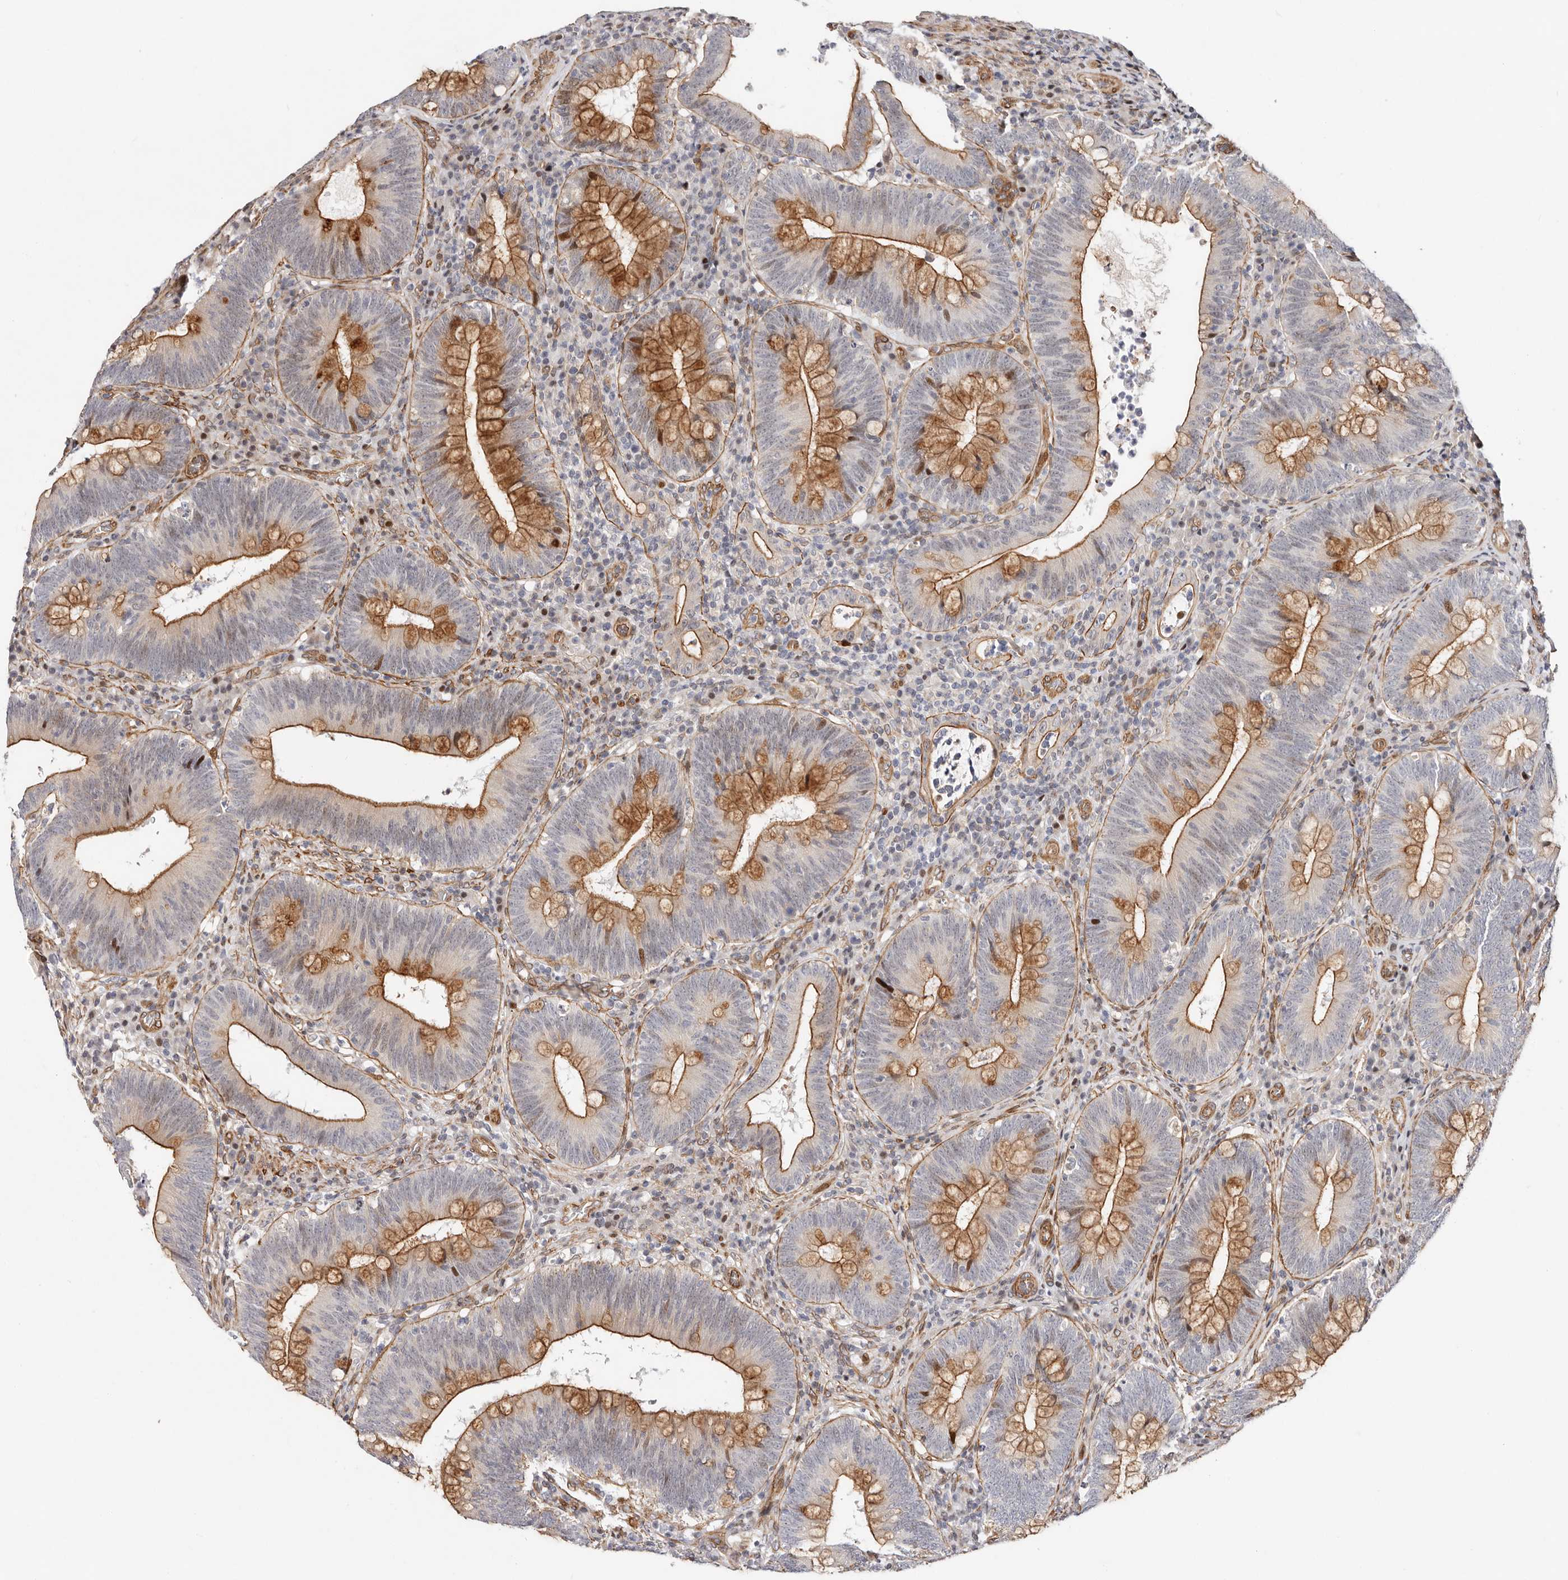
{"staining": {"intensity": "strong", "quantity": "<25%", "location": "cytoplasmic/membranous,nuclear"}, "tissue": "colorectal cancer", "cell_type": "Tumor cells", "image_type": "cancer", "snomed": [{"axis": "morphology", "description": "Normal tissue, NOS"}, {"axis": "topography", "description": "Colon"}], "caption": "Immunohistochemical staining of colorectal cancer reveals medium levels of strong cytoplasmic/membranous and nuclear protein staining in approximately <25% of tumor cells. (Stains: DAB (3,3'-diaminobenzidine) in brown, nuclei in blue, Microscopy: brightfield microscopy at high magnification).", "gene": "EPHX3", "patient": {"sex": "female", "age": 82}}